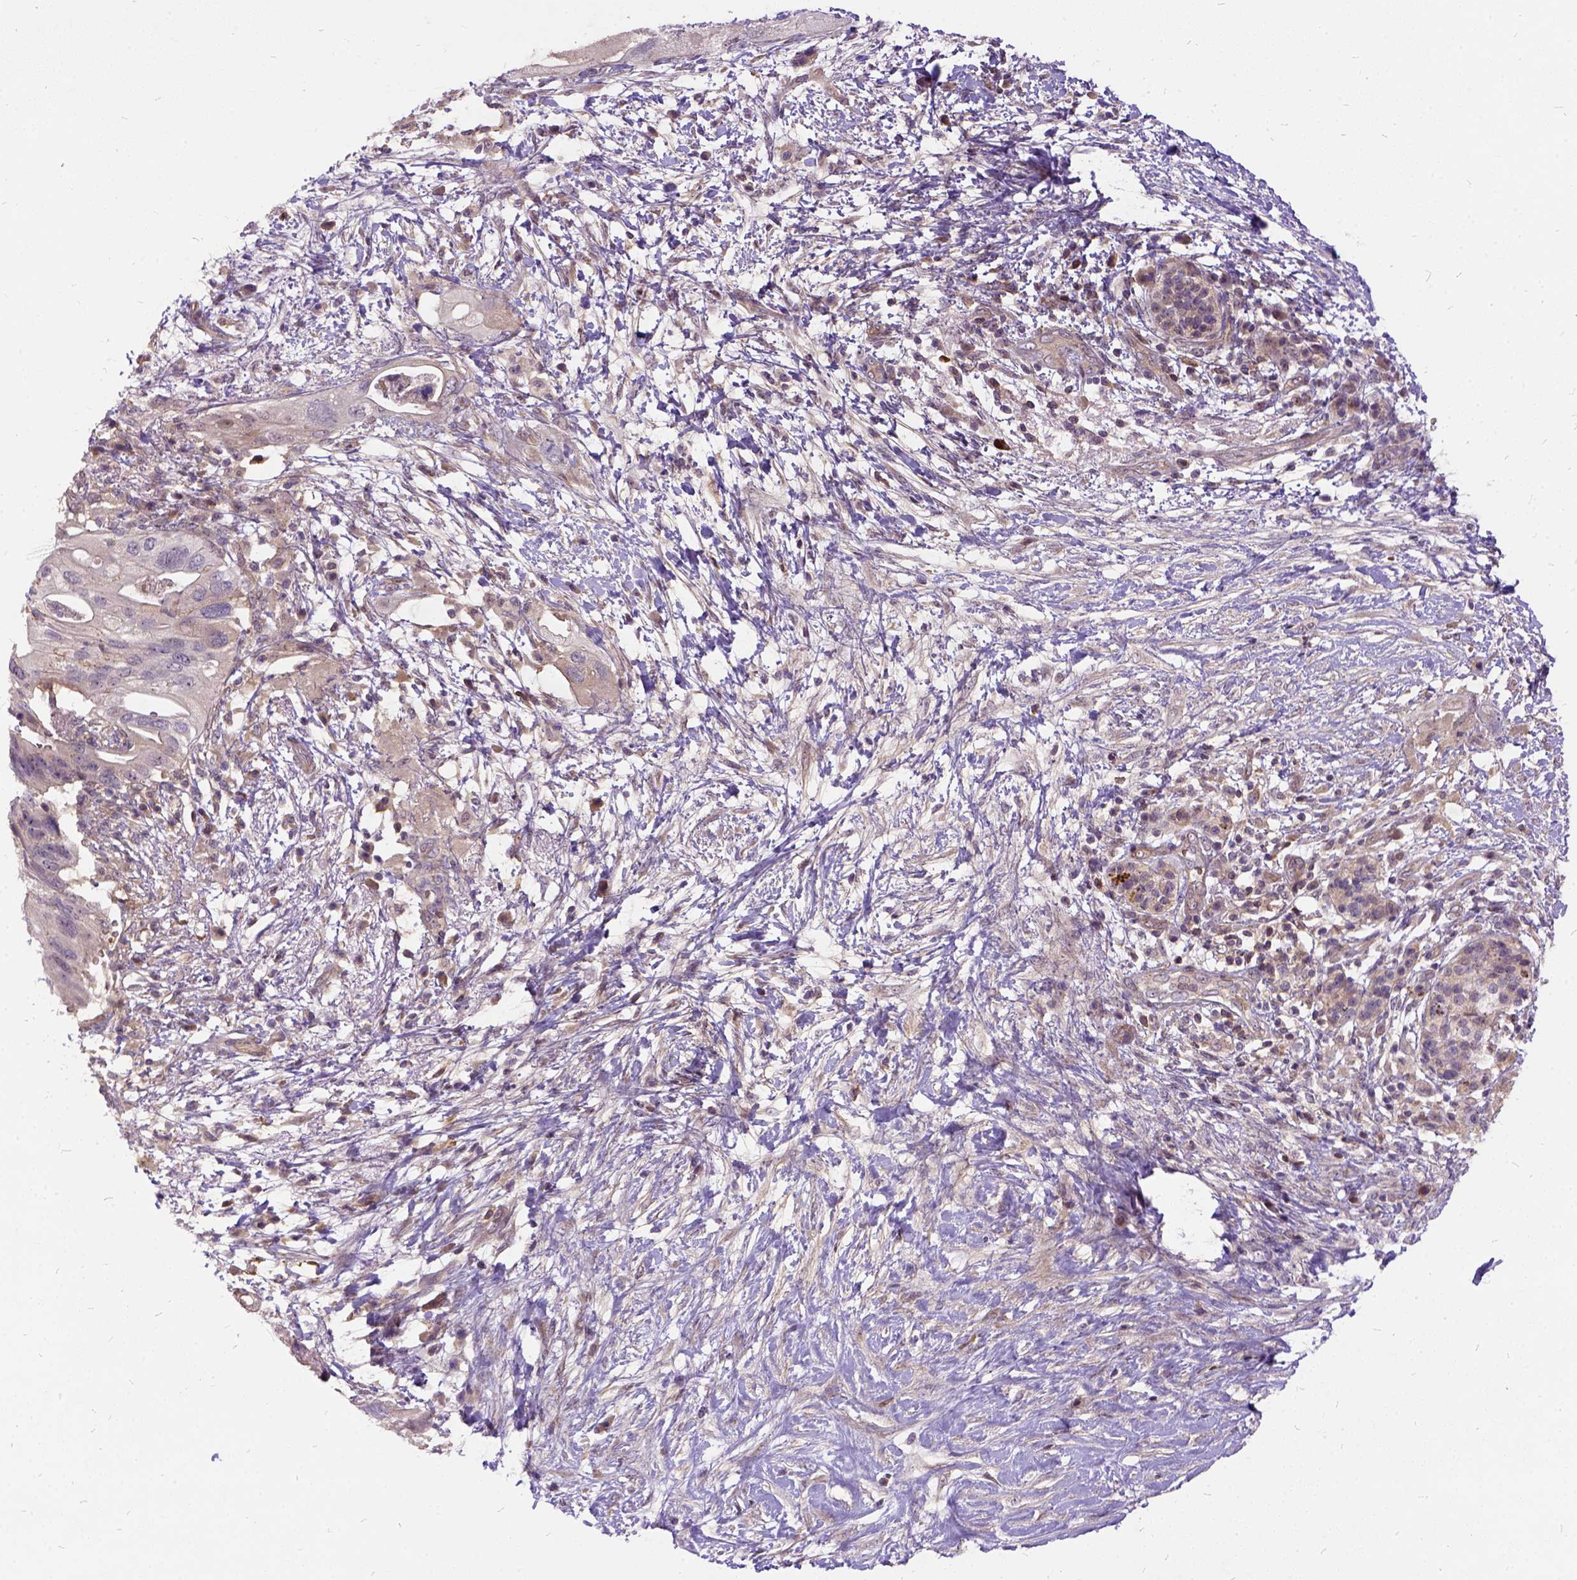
{"staining": {"intensity": "weak", "quantity": "<25%", "location": "cytoplasmic/membranous"}, "tissue": "pancreatic cancer", "cell_type": "Tumor cells", "image_type": "cancer", "snomed": [{"axis": "morphology", "description": "Adenocarcinoma, NOS"}, {"axis": "topography", "description": "Pancreas"}], "caption": "Histopathology image shows no protein staining in tumor cells of pancreatic cancer tissue.", "gene": "ILRUN", "patient": {"sex": "female", "age": 72}}